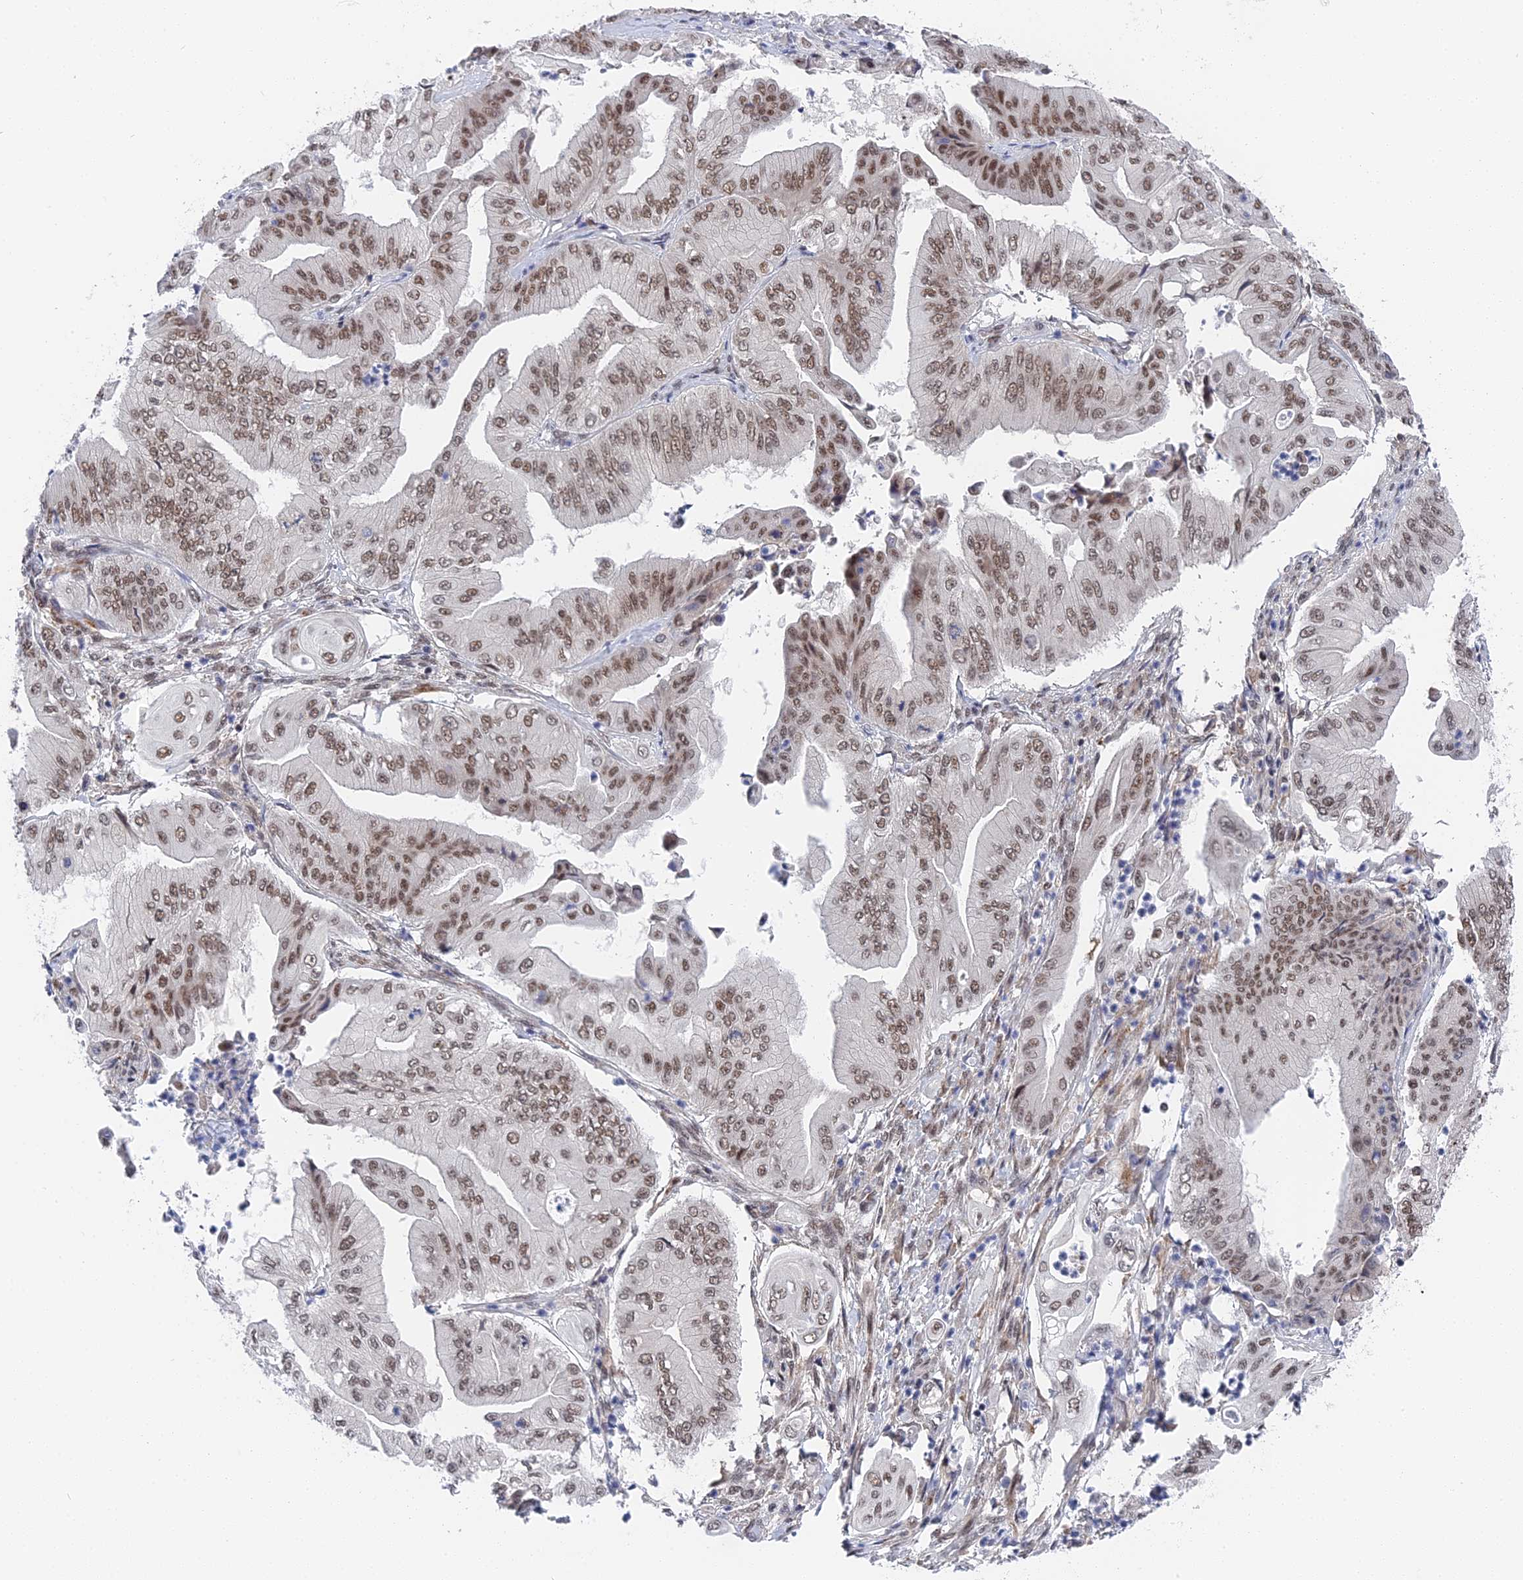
{"staining": {"intensity": "moderate", "quantity": ">75%", "location": "nuclear"}, "tissue": "pancreatic cancer", "cell_type": "Tumor cells", "image_type": "cancer", "snomed": [{"axis": "morphology", "description": "Adenocarcinoma, NOS"}, {"axis": "topography", "description": "Pancreas"}], "caption": "A micrograph of pancreatic adenocarcinoma stained for a protein exhibits moderate nuclear brown staining in tumor cells.", "gene": "CCDC85A", "patient": {"sex": "female", "age": 77}}